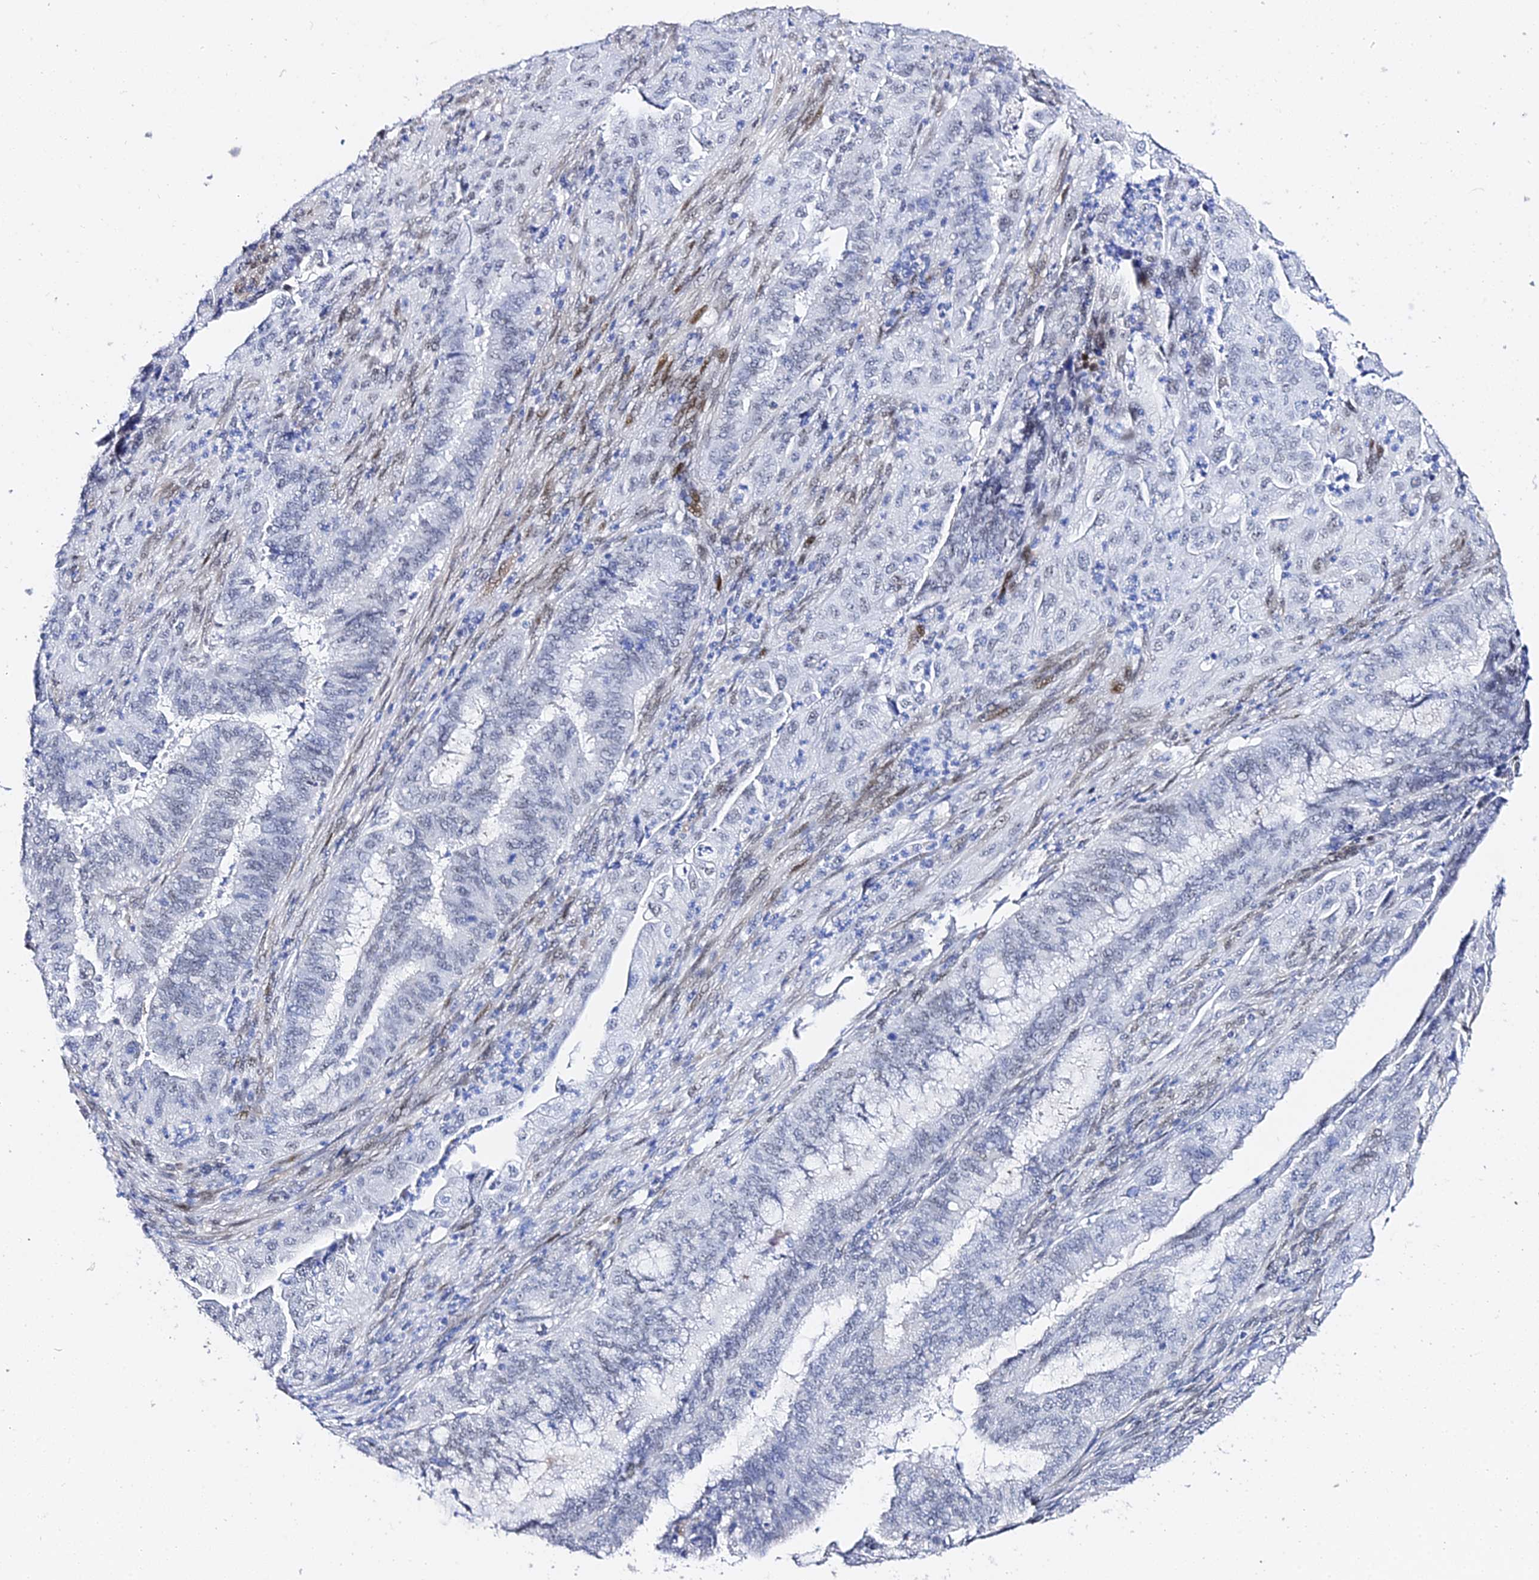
{"staining": {"intensity": "negative", "quantity": "none", "location": "none"}, "tissue": "endometrial cancer", "cell_type": "Tumor cells", "image_type": "cancer", "snomed": [{"axis": "morphology", "description": "Adenocarcinoma, NOS"}, {"axis": "topography", "description": "Endometrium"}], "caption": "Micrograph shows no significant protein positivity in tumor cells of endometrial cancer. (DAB immunohistochemistry (IHC) visualized using brightfield microscopy, high magnification).", "gene": "POFUT2", "patient": {"sex": "female", "age": 51}}